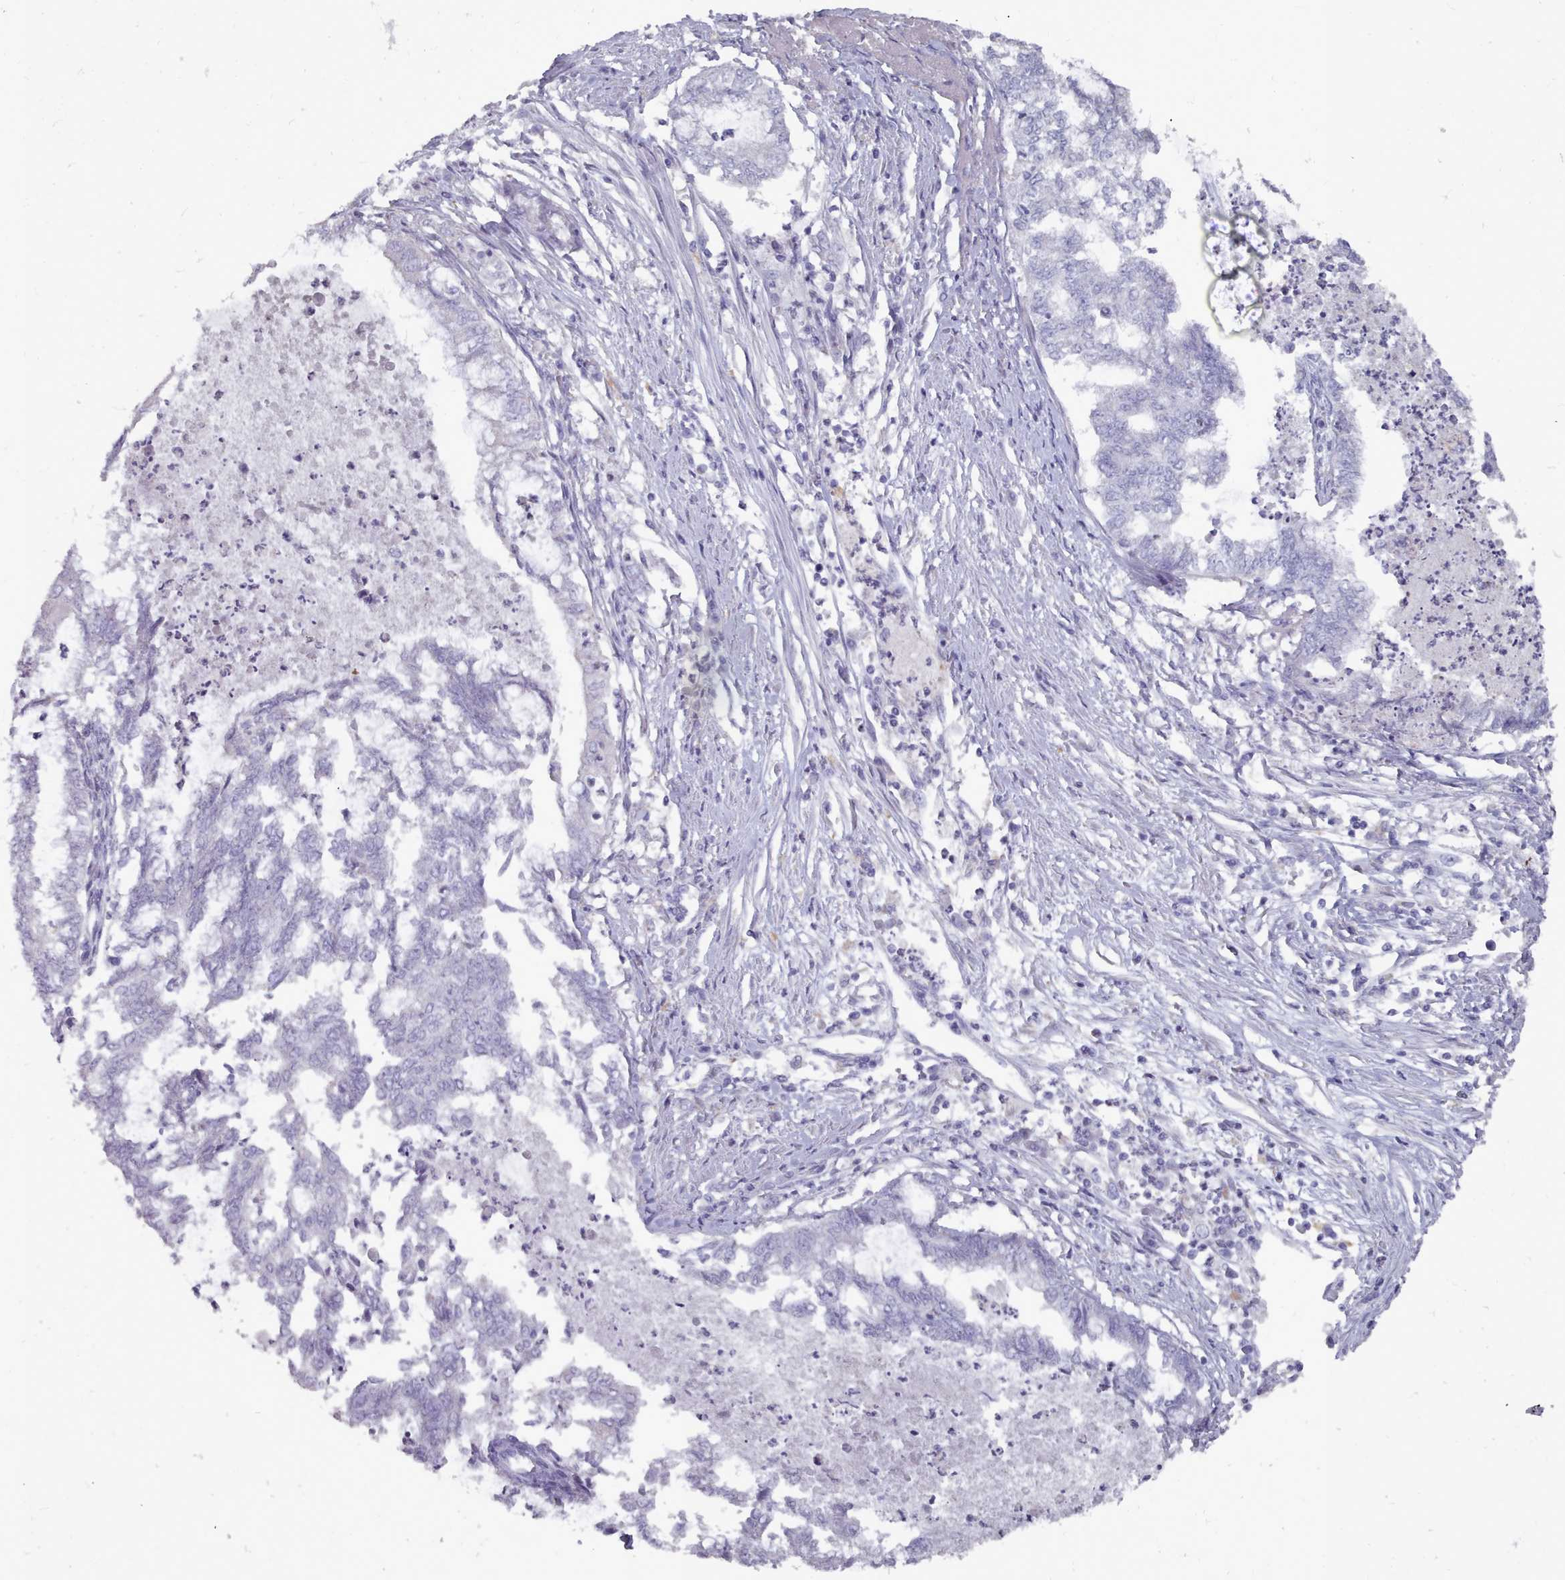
{"staining": {"intensity": "negative", "quantity": "none", "location": "none"}, "tissue": "endometrial cancer", "cell_type": "Tumor cells", "image_type": "cancer", "snomed": [{"axis": "morphology", "description": "Adenocarcinoma, NOS"}, {"axis": "topography", "description": "Endometrium"}], "caption": "A photomicrograph of human adenocarcinoma (endometrial) is negative for staining in tumor cells. (Immunohistochemistry (ihc), brightfield microscopy, high magnification).", "gene": "OTULINL", "patient": {"sex": "female", "age": 79}}